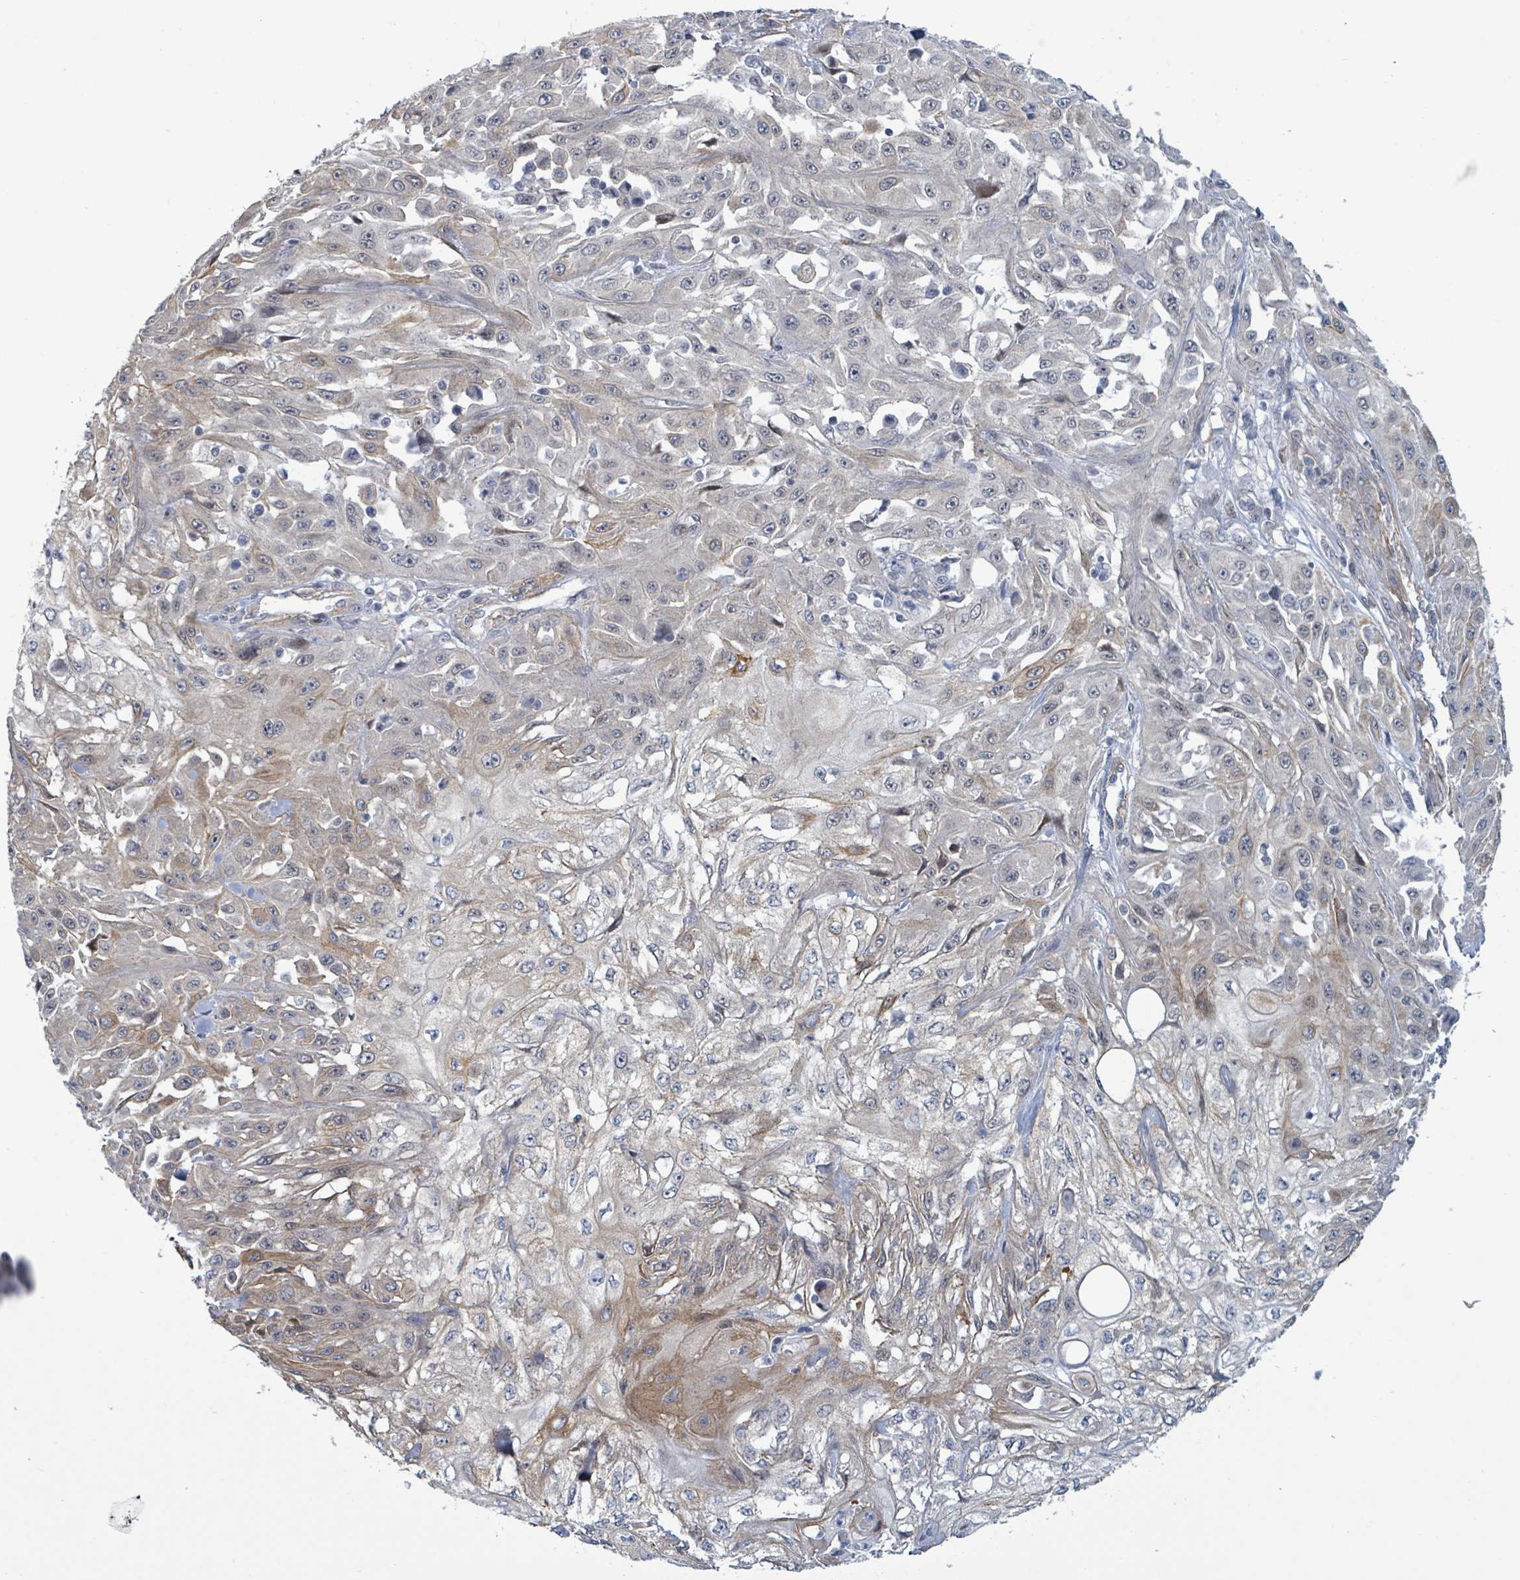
{"staining": {"intensity": "negative", "quantity": "none", "location": "none"}, "tissue": "skin cancer", "cell_type": "Tumor cells", "image_type": "cancer", "snomed": [{"axis": "morphology", "description": "Squamous cell carcinoma, NOS"}, {"axis": "morphology", "description": "Squamous cell carcinoma, metastatic, NOS"}, {"axis": "topography", "description": "Skin"}, {"axis": "topography", "description": "Lymph node"}], "caption": "A micrograph of human skin squamous cell carcinoma is negative for staining in tumor cells.", "gene": "DMRTC1B", "patient": {"sex": "male", "age": 75}}